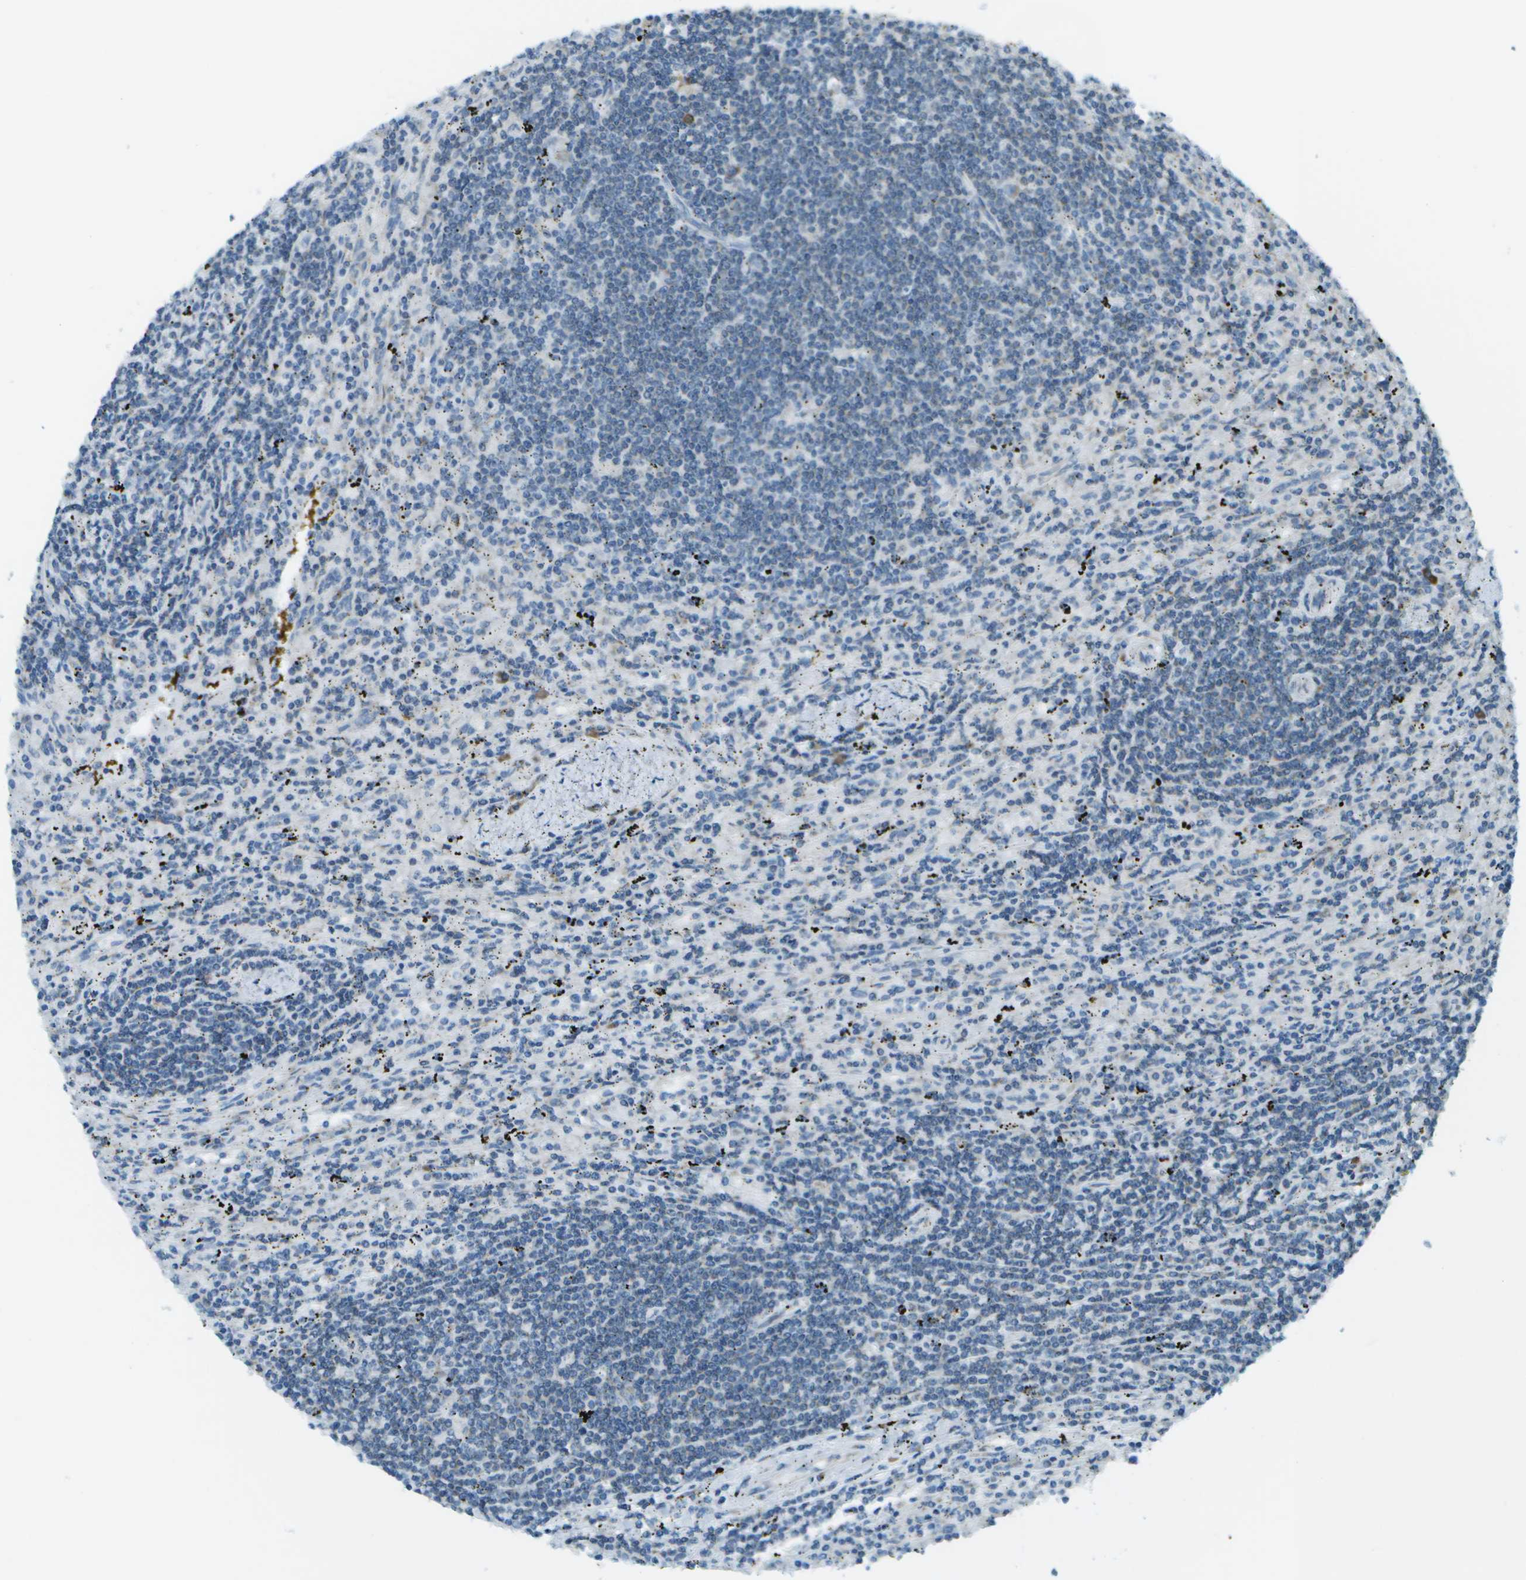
{"staining": {"intensity": "negative", "quantity": "none", "location": "none"}, "tissue": "lymphoma", "cell_type": "Tumor cells", "image_type": "cancer", "snomed": [{"axis": "morphology", "description": "Malignant lymphoma, non-Hodgkin's type, Low grade"}, {"axis": "topography", "description": "Spleen"}], "caption": "Tumor cells are negative for brown protein staining in low-grade malignant lymphoma, non-Hodgkin's type.", "gene": "KCTD3", "patient": {"sex": "male", "age": 76}}